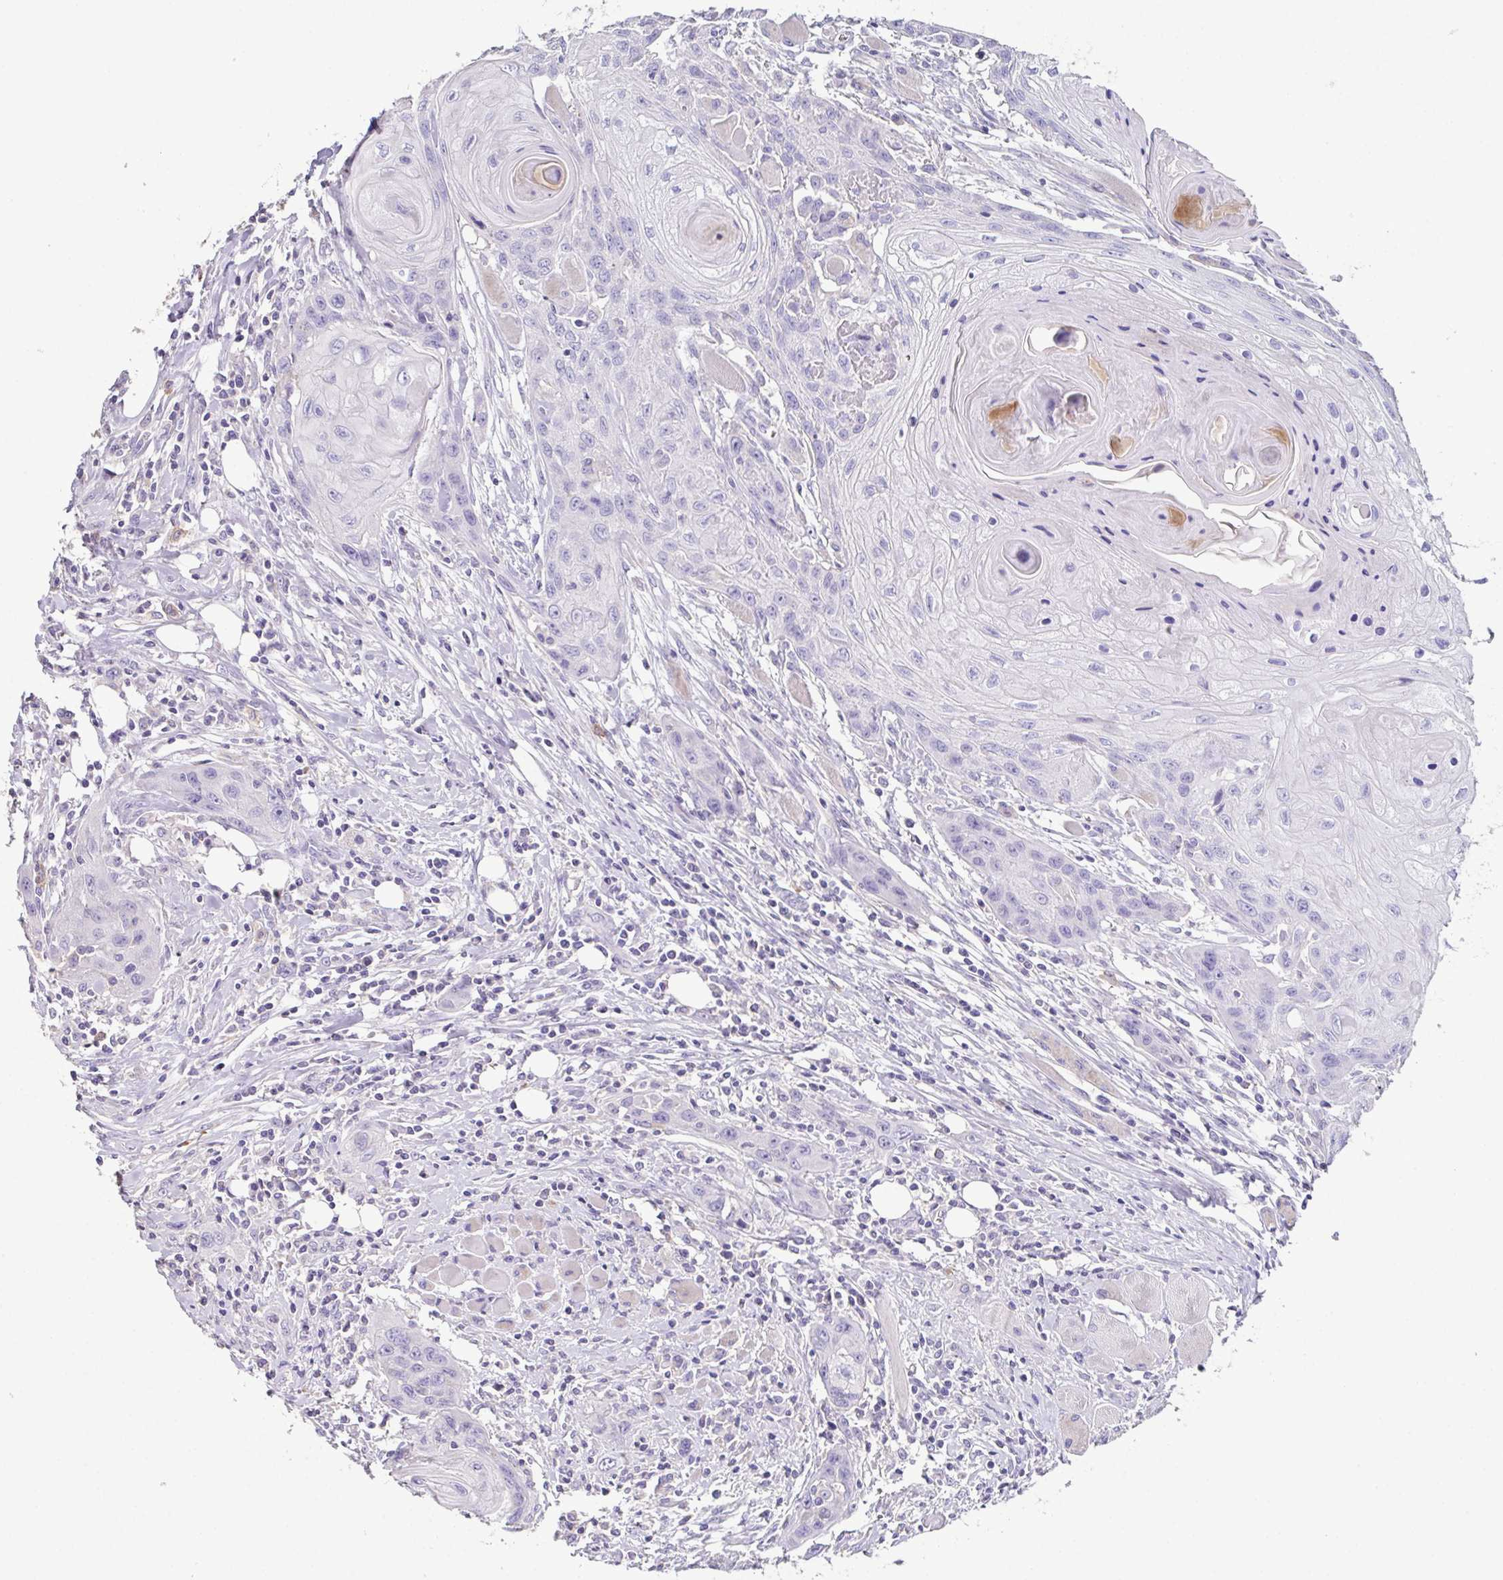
{"staining": {"intensity": "negative", "quantity": "none", "location": "none"}, "tissue": "head and neck cancer", "cell_type": "Tumor cells", "image_type": "cancer", "snomed": [{"axis": "morphology", "description": "Squamous cell carcinoma, NOS"}, {"axis": "topography", "description": "Oral tissue"}, {"axis": "topography", "description": "Head-Neck"}], "caption": "Immunohistochemical staining of head and neck cancer (squamous cell carcinoma) exhibits no significant positivity in tumor cells. Nuclei are stained in blue.", "gene": "MARCO", "patient": {"sex": "male", "age": 58}}